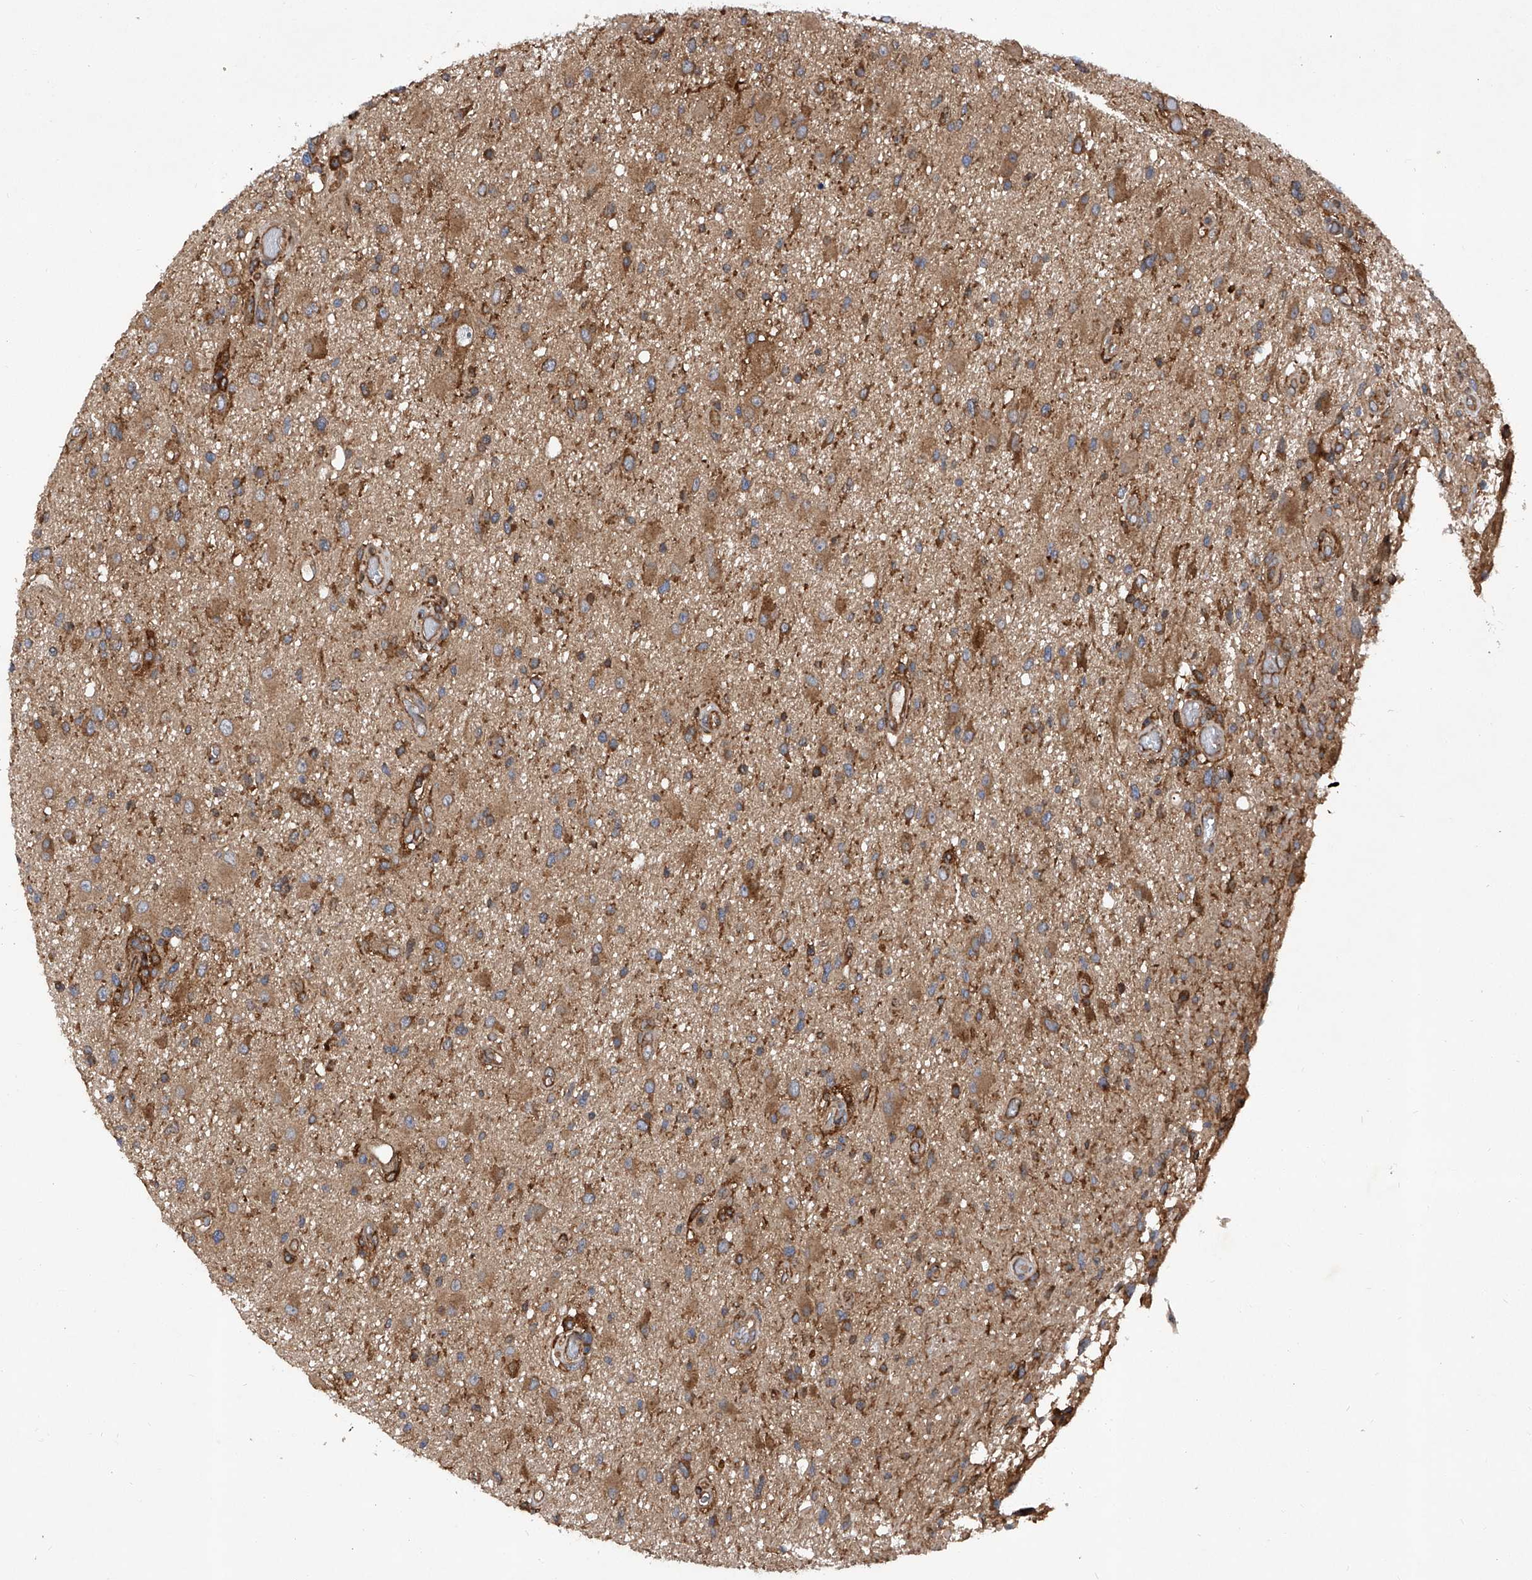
{"staining": {"intensity": "moderate", "quantity": ">75%", "location": "cytoplasmic/membranous"}, "tissue": "glioma", "cell_type": "Tumor cells", "image_type": "cancer", "snomed": [{"axis": "morphology", "description": "Glioma, malignant, High grade"}, {"axis": "topography", "description": "Brain"}], "caption": "This histopathology image shows immunohistochemistry (IHC) staining of glioma, with medium moderate cytoplasmic/membranous positivity in about >75% of tumor cells.", "gene": "SMAP1", "patient": {"sex": "male", "age": 33}}